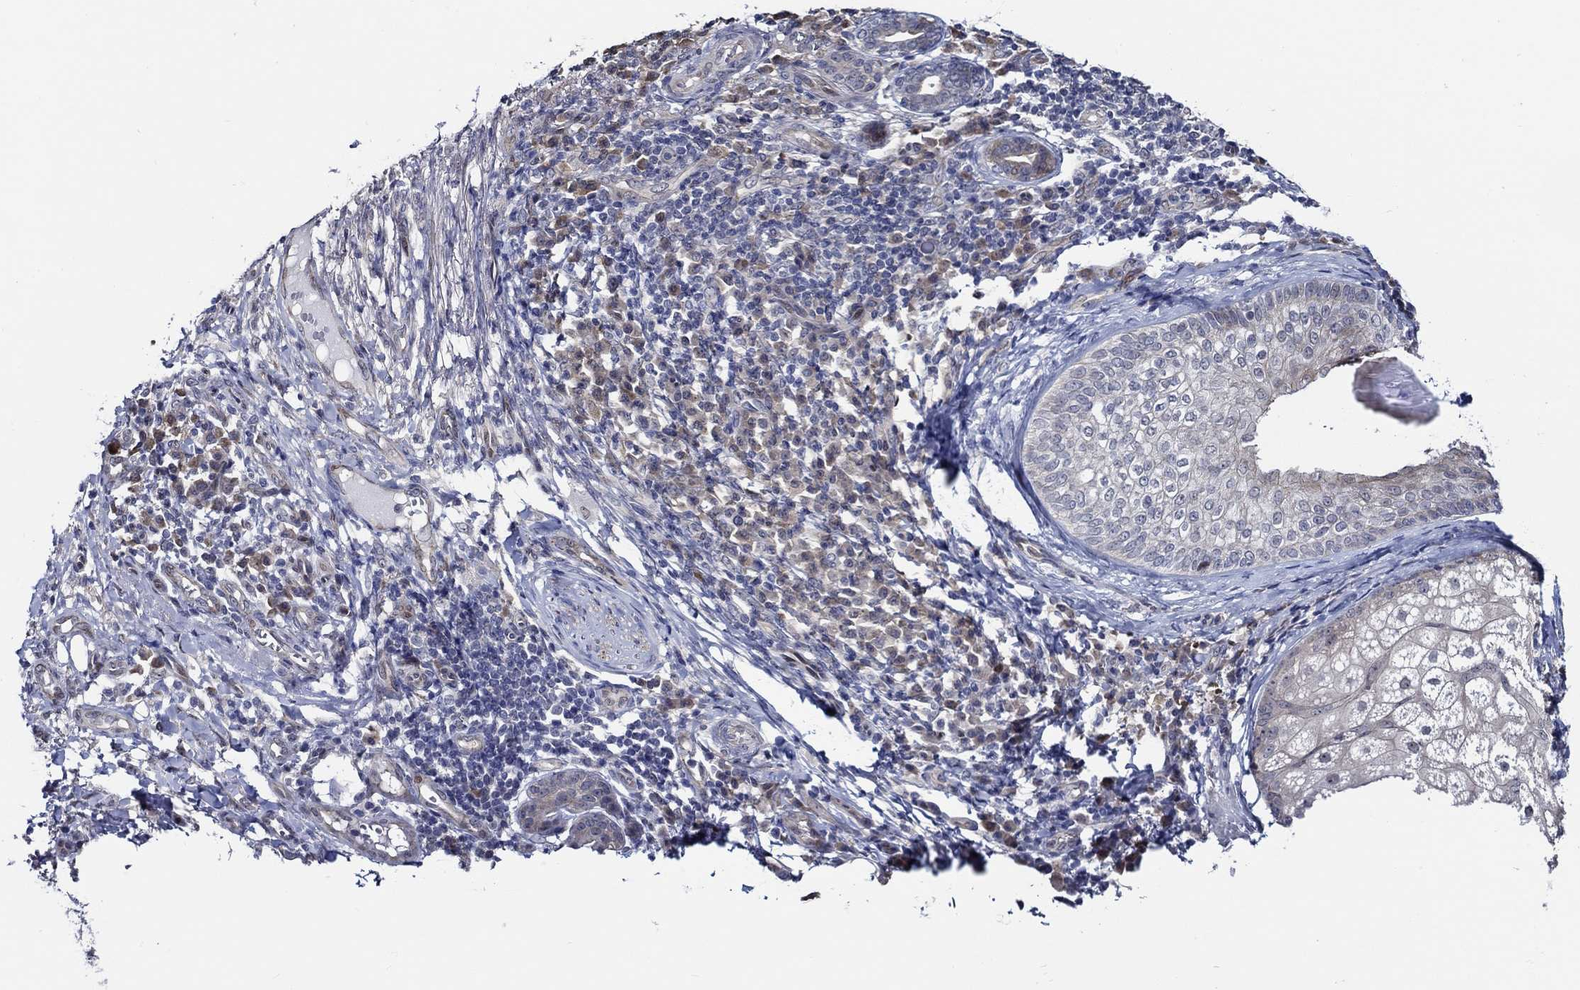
{"staining": {"intensity": "negative", "quantity": "none", "location": "none"}, "tissue": "skin cancer", "cell_type": "Tumor cells", "image_type": "cancer", "snomed": [{"axis": "morphology", "description": "Basal cell carcinoma"}, {"axis": "topography", "description": "Skin"}], "caption": "High power microscopy image of an immunohistochemistry histopathology image of skin basal cell carcinoma, revealing no significant positivity in tumor cells.", "gene": "C8orf48", "patient": {"sex": "female", "age": 69}}